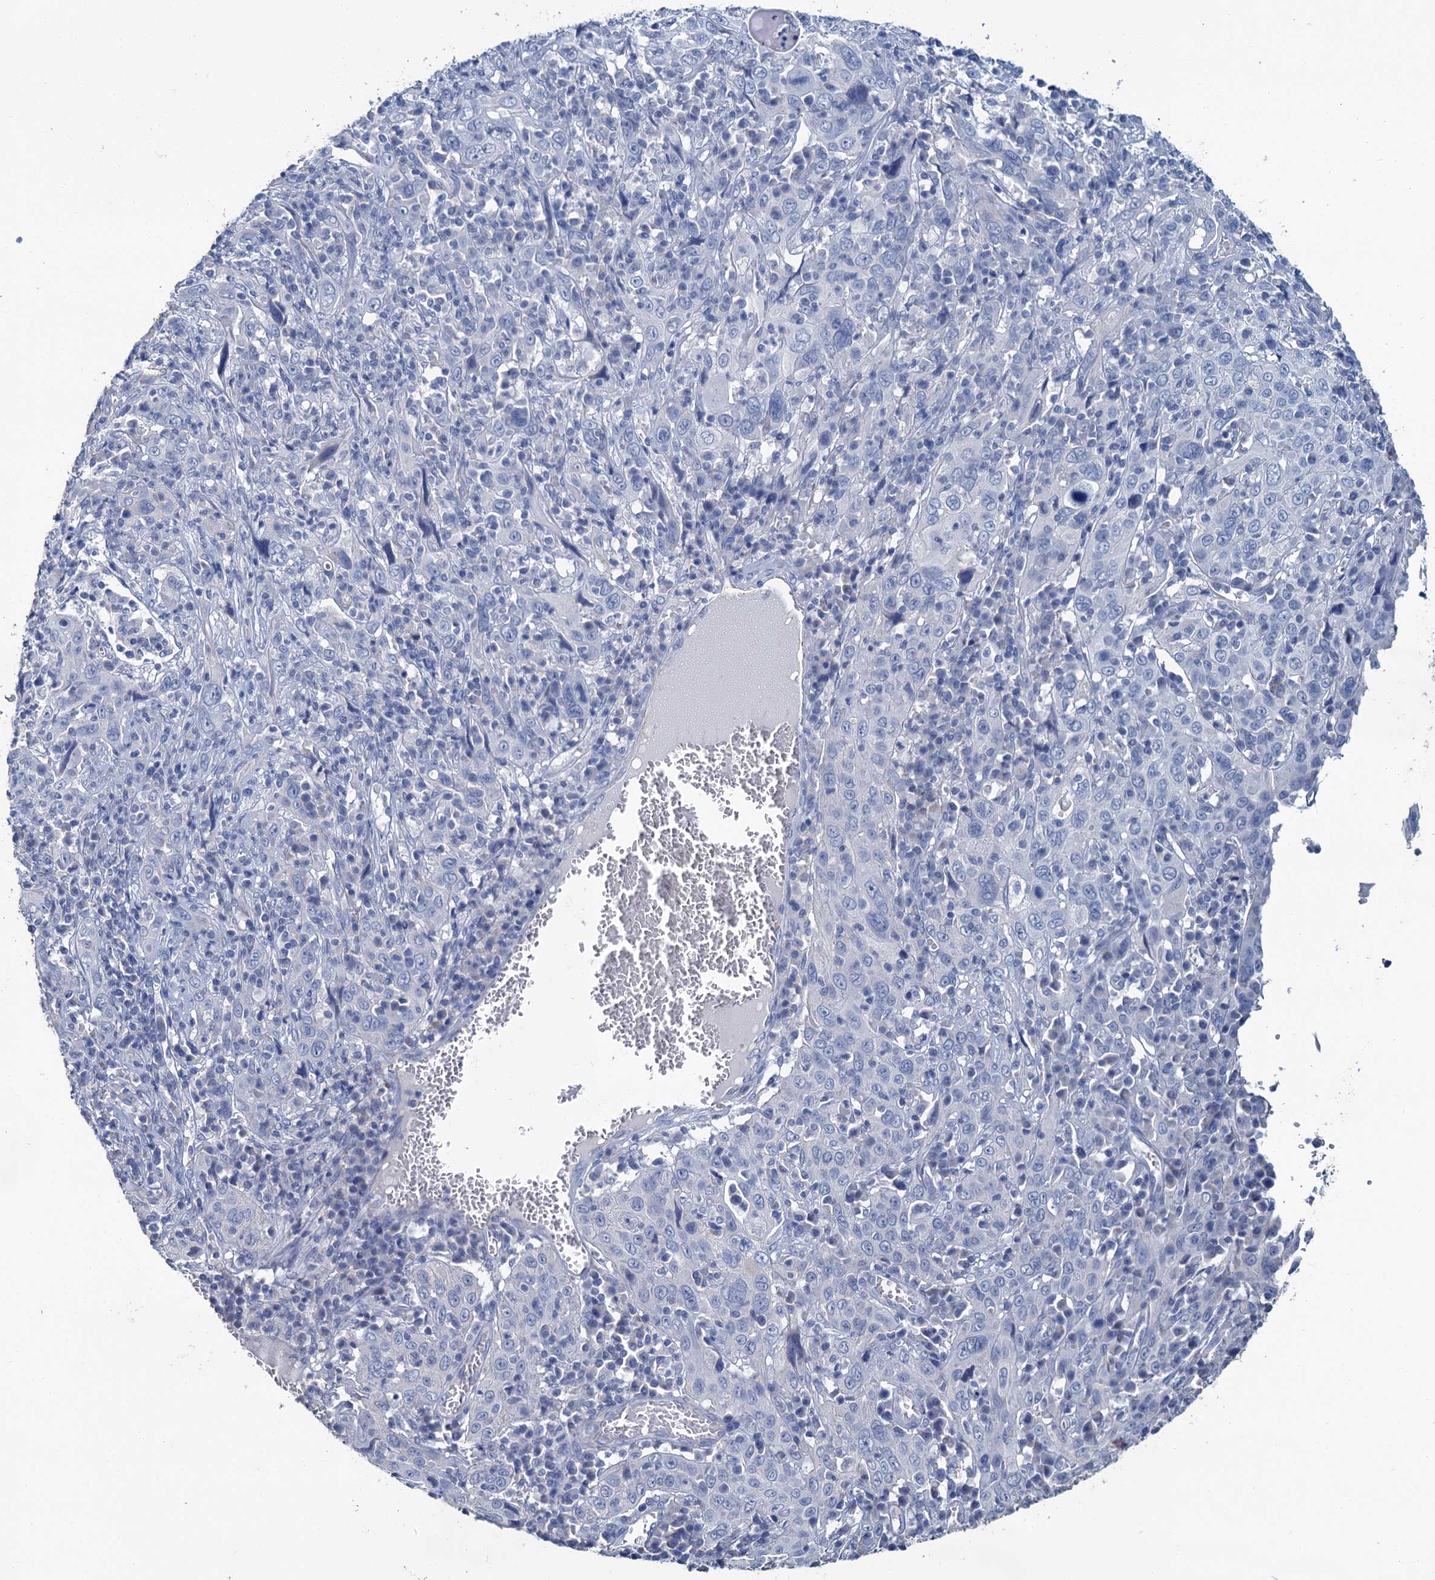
{"staining": {"intensity": "negative", "quantity": "none", "location": "none"}, "tissue": "cervical cancer", "cell_type": "Tumor cells", "image_type": "cancer", "snomed": [{"axis": "morphology", "description": "Squamous cell carcinoma, NOS"}, {"axis": "topography", "description": "Cervix"}], "caption": "Immunohistochemical staining of cervical cancer (squamous cell carcinoma) reveals no significant positivity in tumor cells.", "gene": "SNCB", "patient": {"sex": "female", "age": 46}}